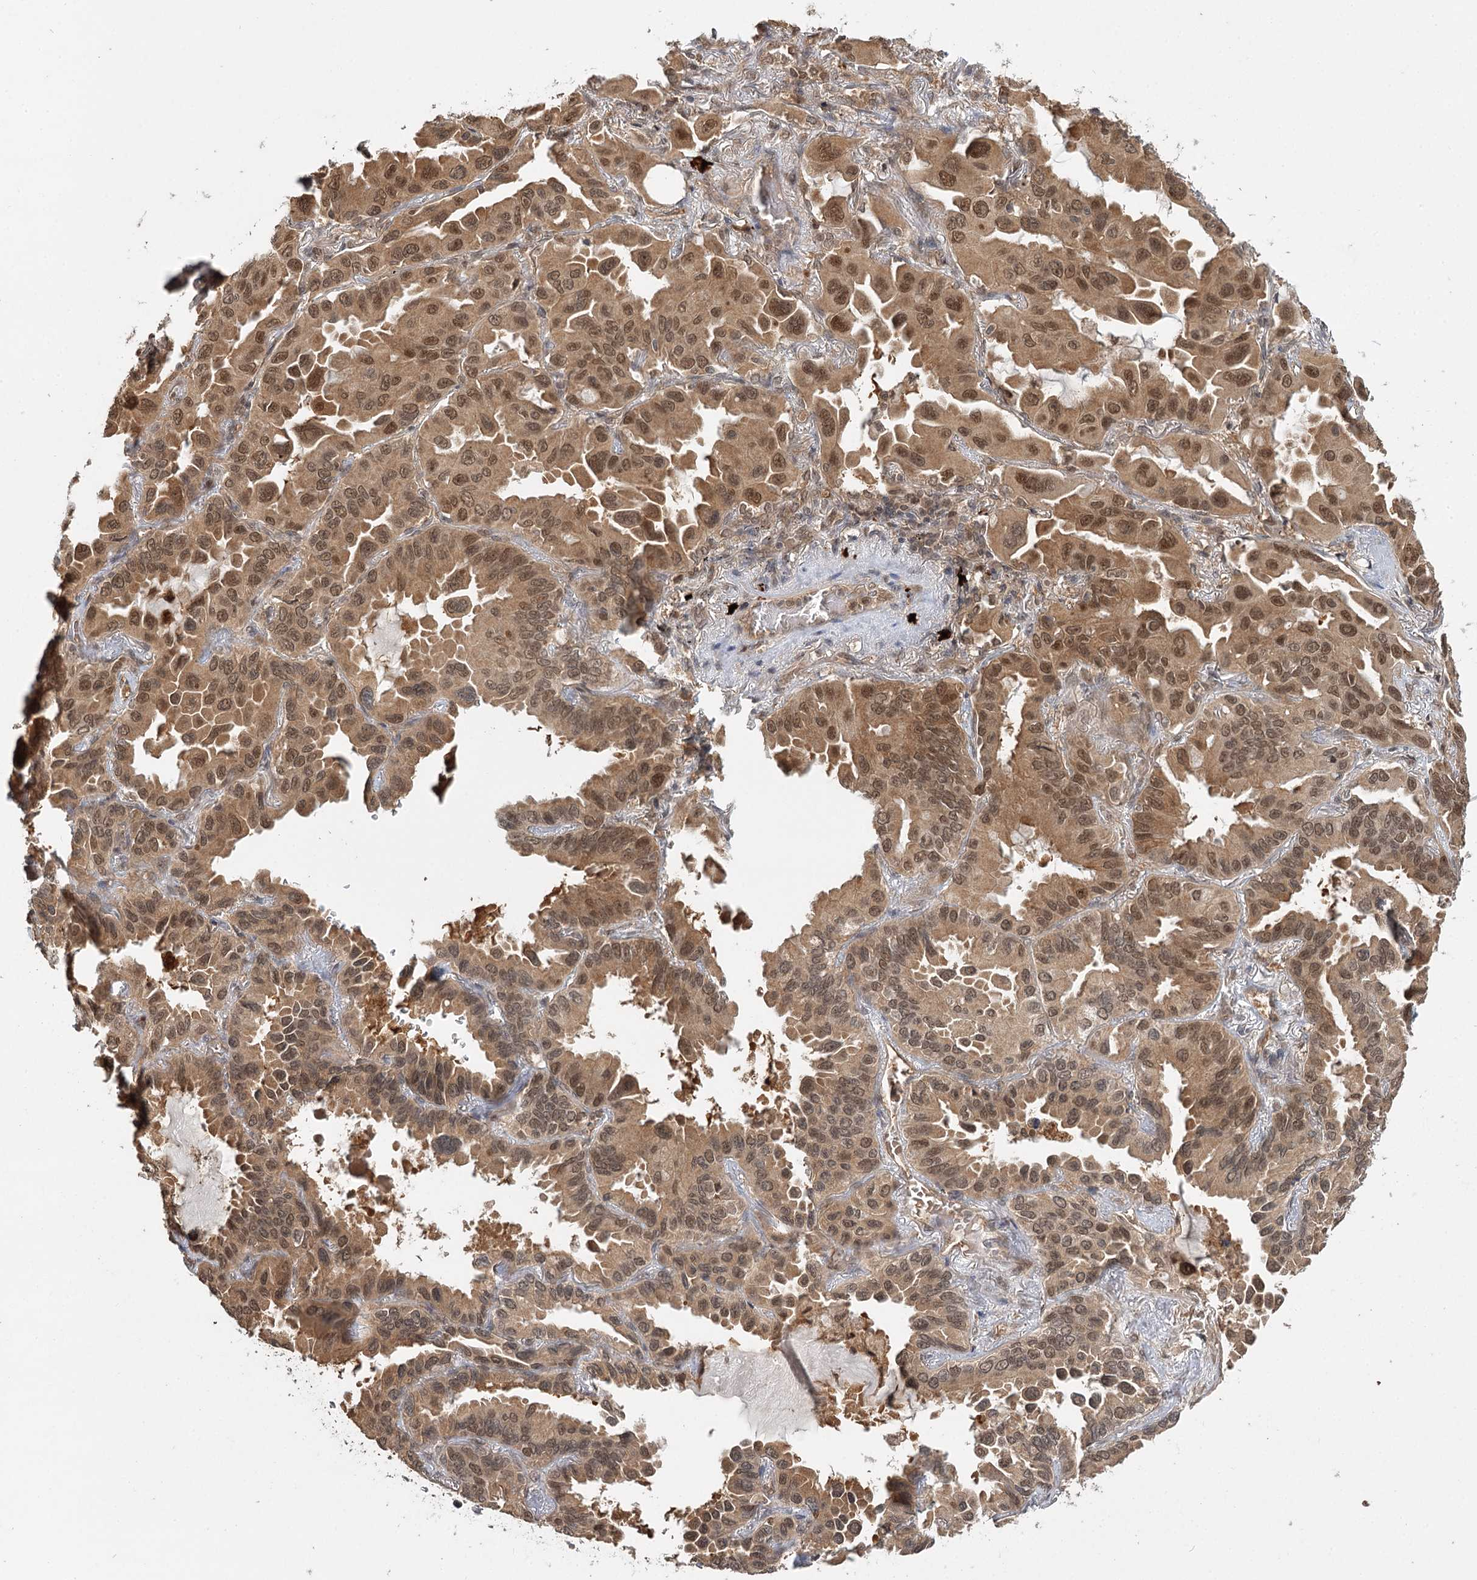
{"staining": {"intensity": "moderate", "quantity": ">75%", "location": "cytoplasmic/membranous,nuclear"}, "tissue": "lung cancer", "cell_type": "Tumor cells", "image_type": "cancer", "snomed": [{"axis": "morphology", "description": "Adenocarcinoma, NOS"}, {"axis": "topography", "description": "Lung"}], "caption": "High-power microscopy captured an IHC photomicrograph of lung adenocarcinoma, revealing moderate cytoplasmic/membranous and nuclear positivity in approximately >75% of tumor cells.", "gene": "N6AMT1", "patient": {"sex": "male", "age": 64}}